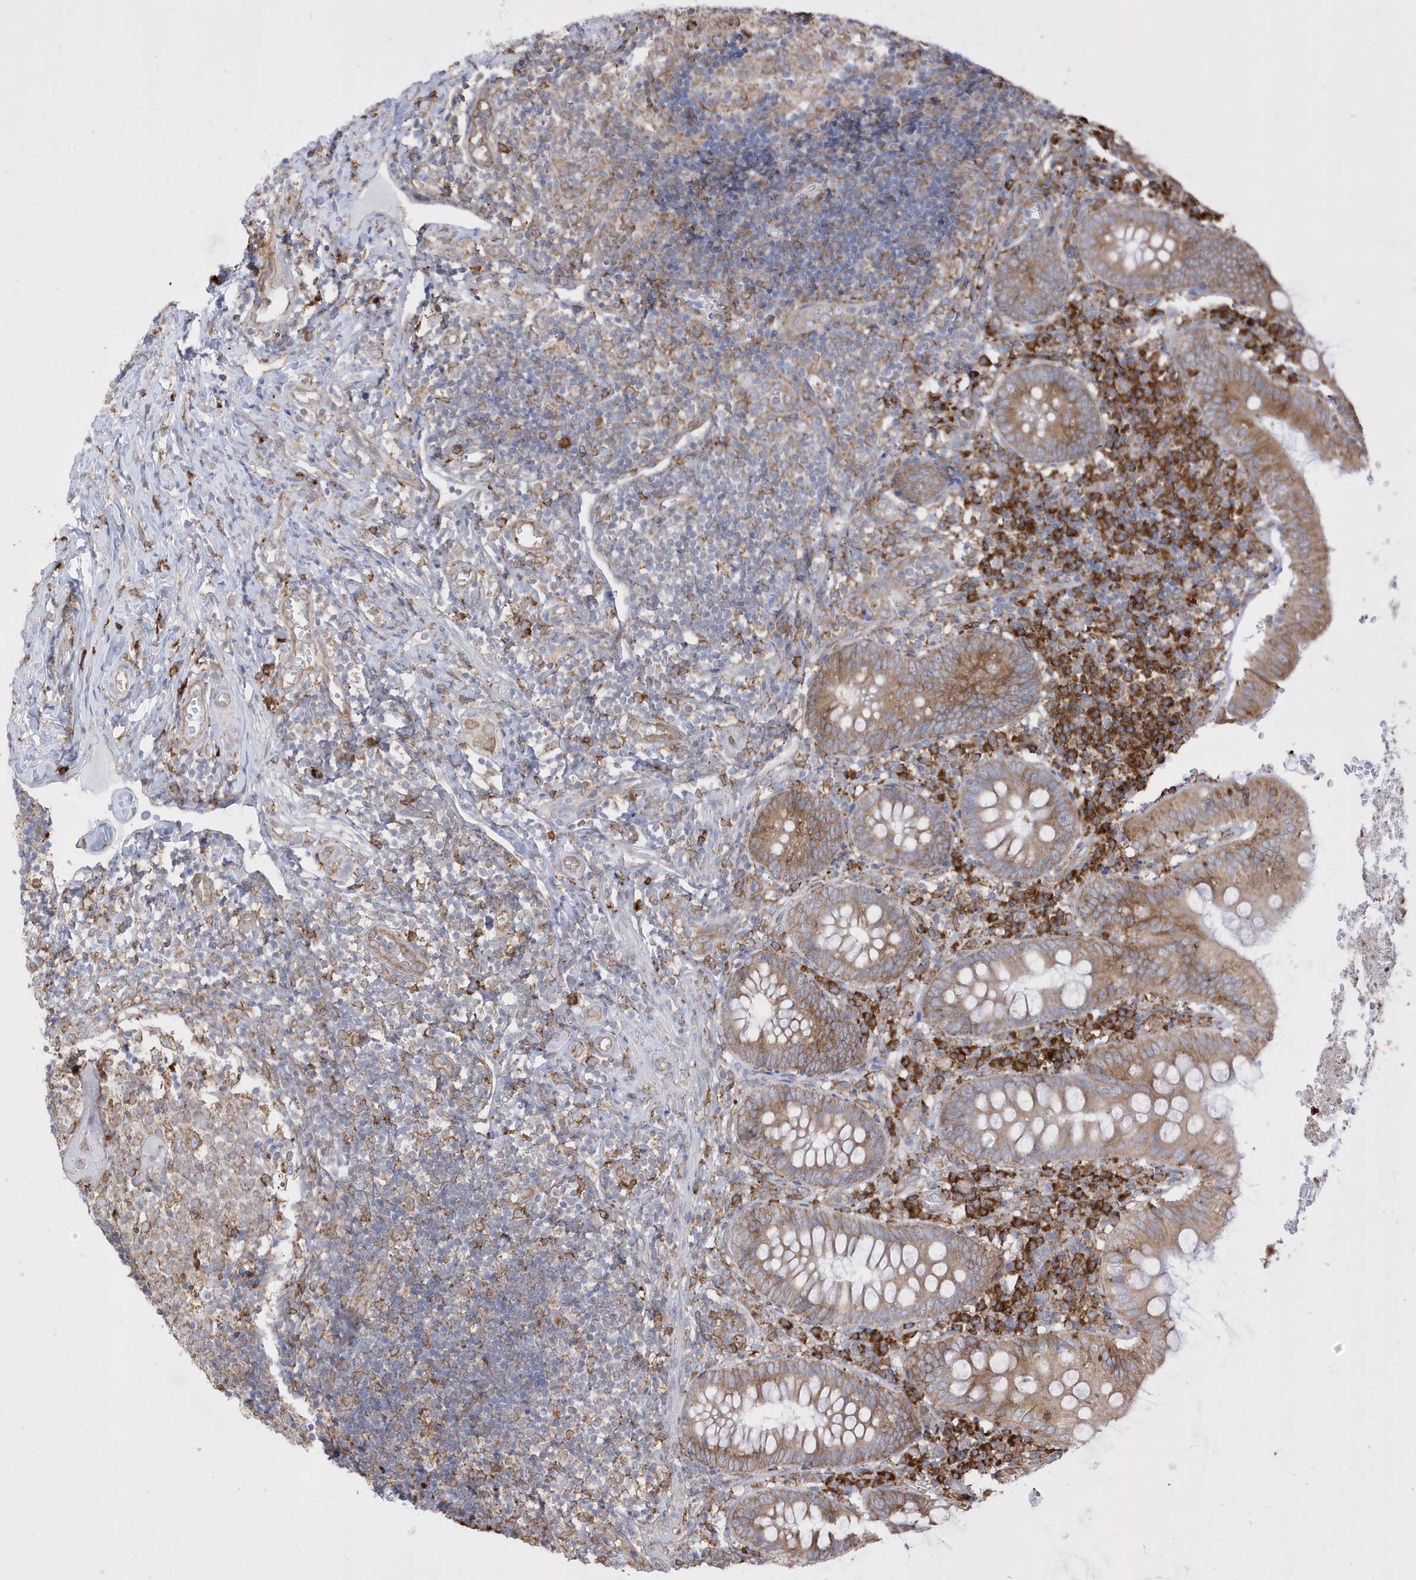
{"staining": {"intensity": "moderate", "quantity": ">75%", "location": "cytoplasmic/membranous"}, "tissue": "appendix", "cell_type": "Glandular cells", "image_type": "normal", "snomed": [{"axis": "morphology", "description": "Normal tissue, NOS"}, {"axis": "topography", "description": "Appendix"}], "caption": "Moderate cytoplasmic/membranous staining for a protein is identified in approximately >75% of glandular cells of benign appendix using IHC.", "gene": "PDIA6", "patient": {"sex": "male", "age": 8}}